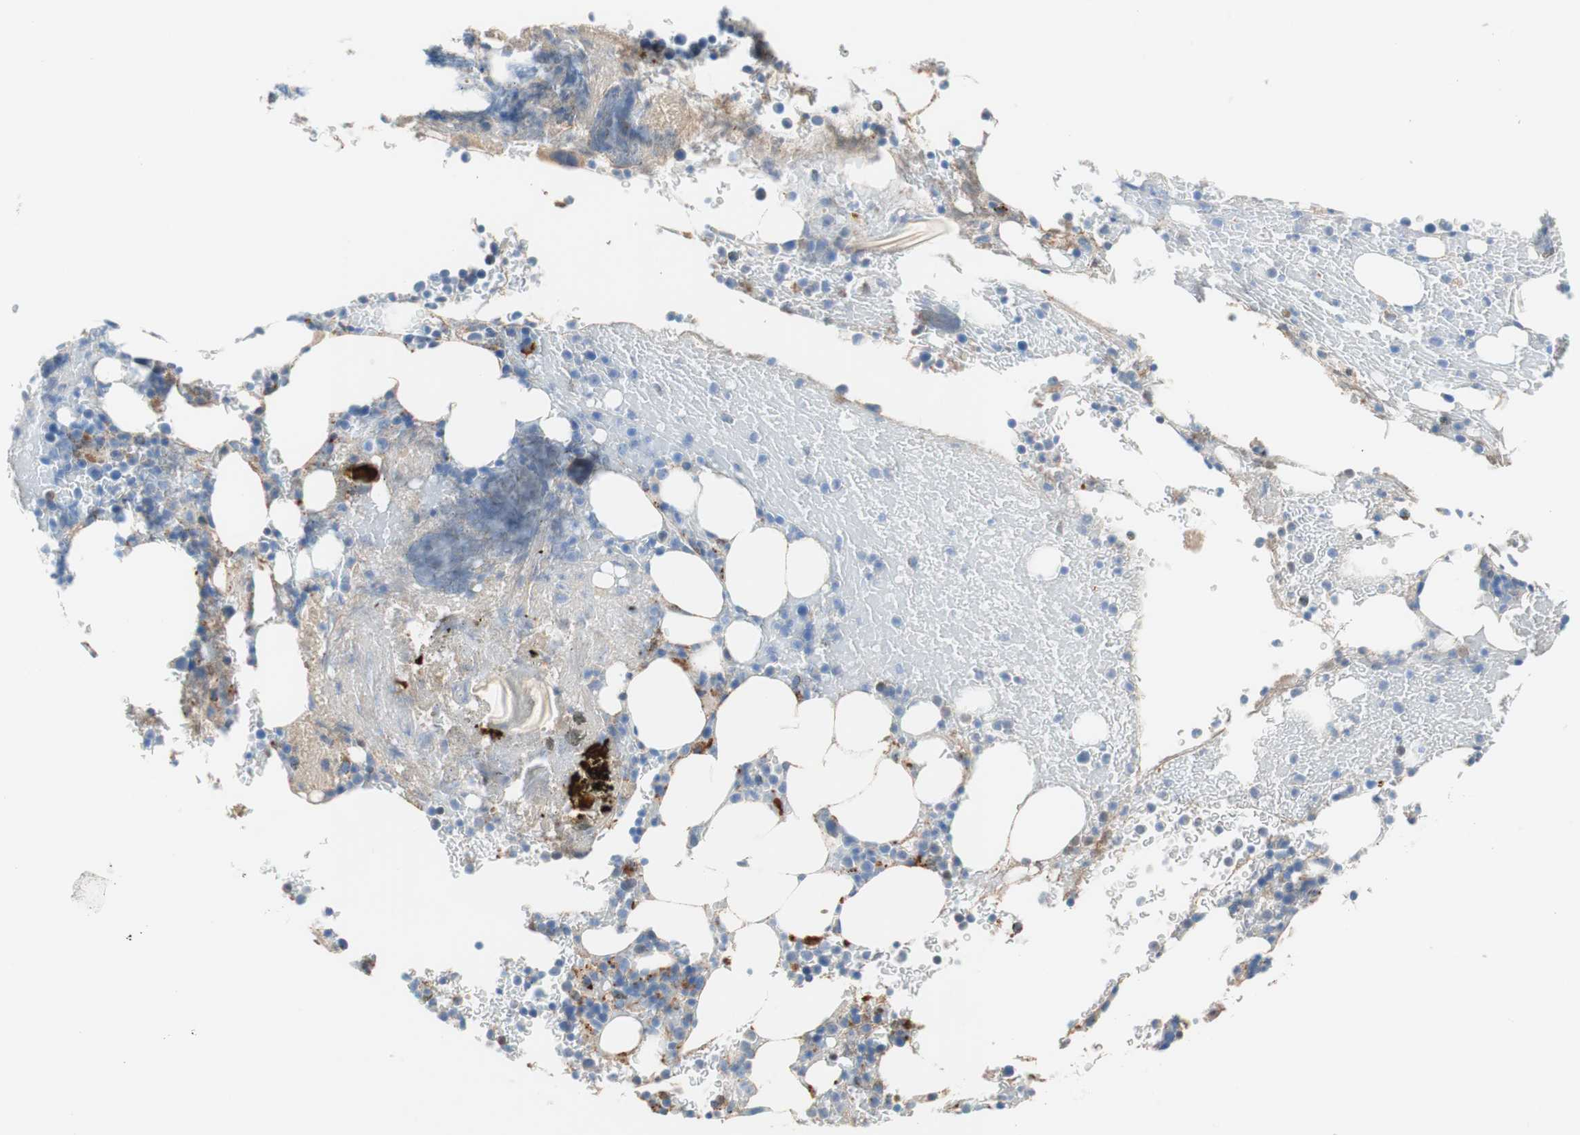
{"staining": {"intensity": "negative", "quantity": "none", "location": "none"}, "tissue": "bone marrow", "cell_type": "Hematopoietic cells", "image_type": "normal", "snomed": [{"axis": "morphology", "description": "Normal tissue, NOS"}, {"axis": "topography", "description": "Bone marrow"}], "caption": "Histopathology image shows no protein expression in hematopoietic cells of unremarkable bone marrow.", "gene": "RBP4", "patient": {"sex": "female", "age": 73}}